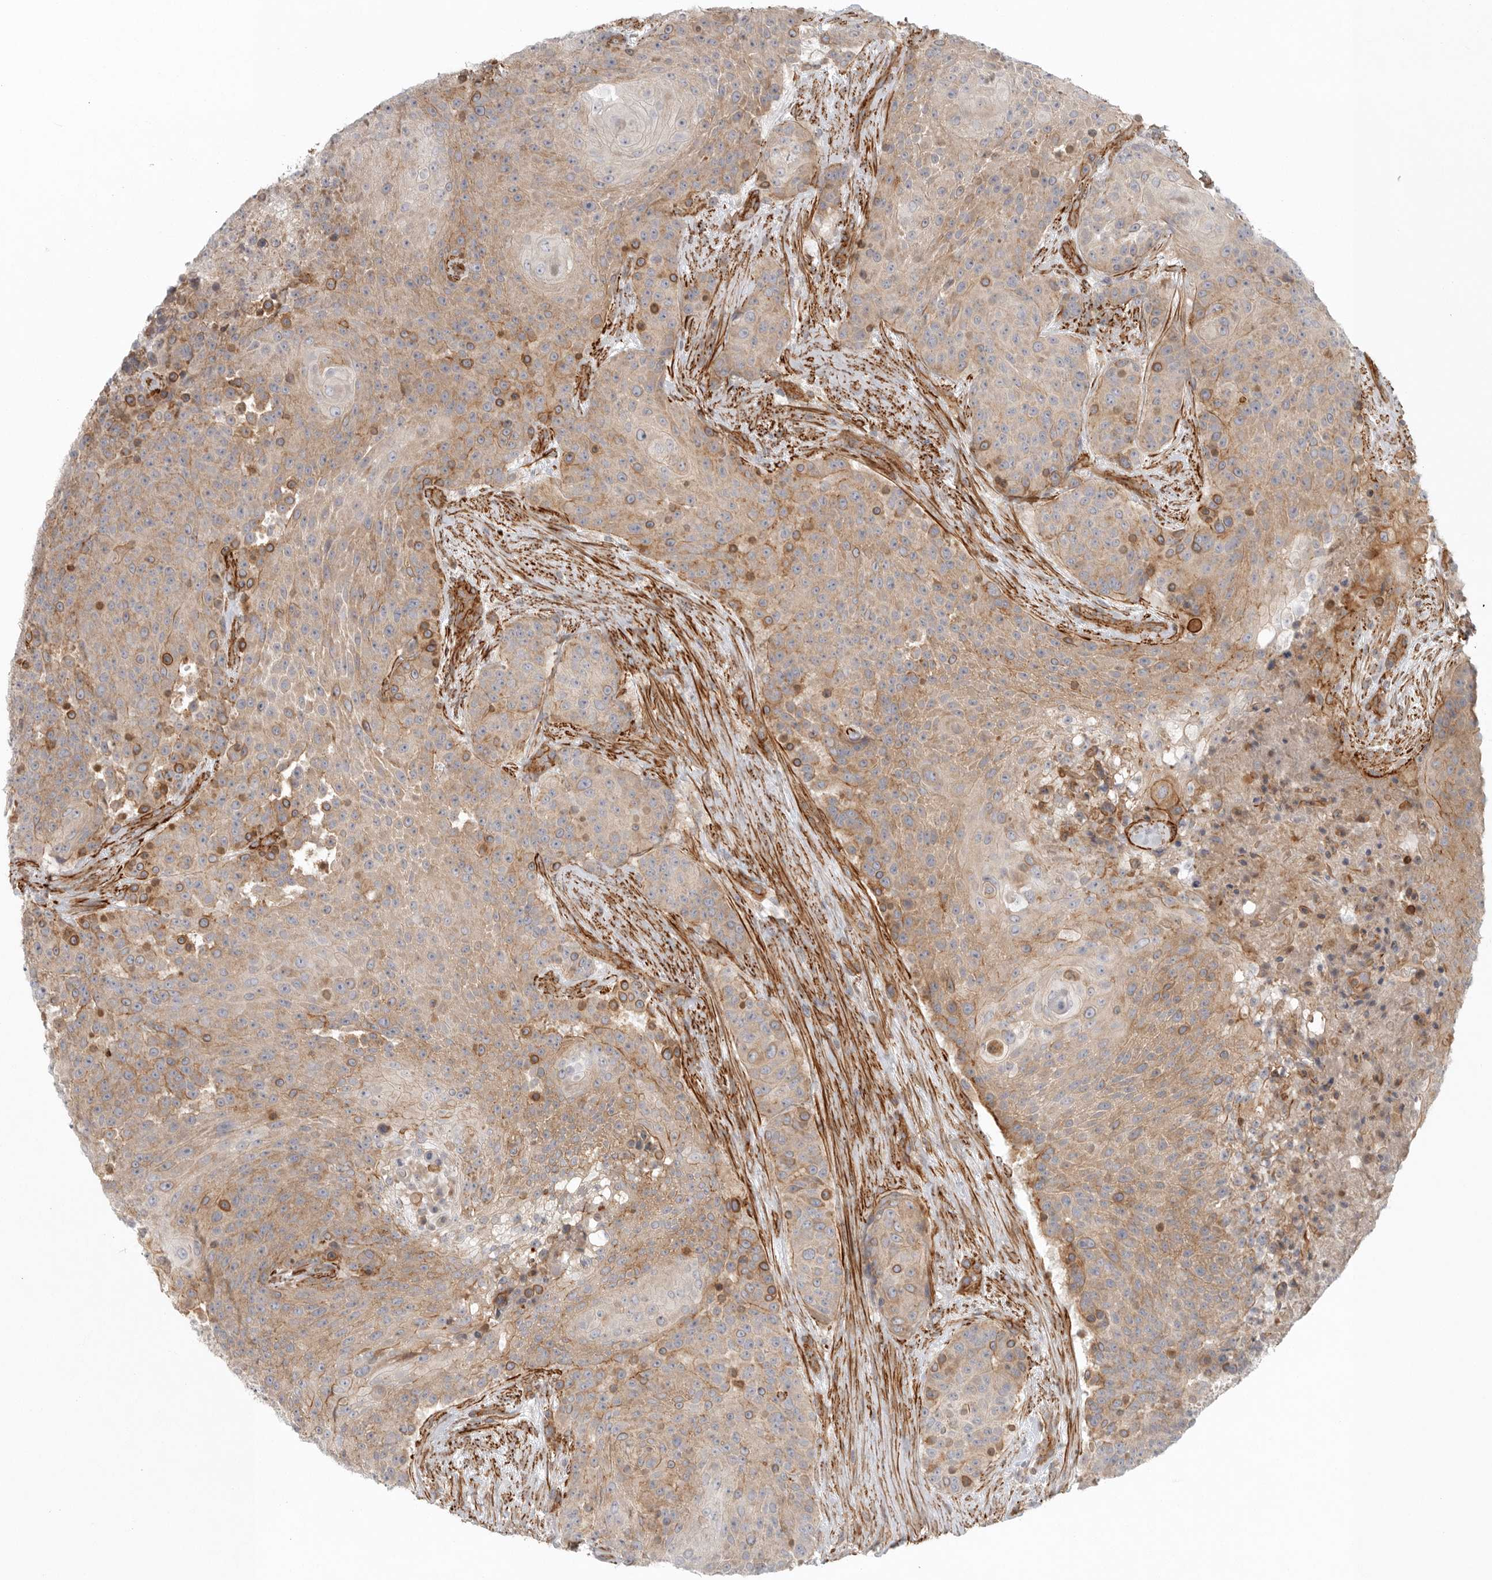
{"staining": {"intensity": "moderate", "quantity": ">75%", "location": "cytoplasmic/membranous"}, "tissue": "urothelial cancer", "cell_type": "Tumor cells", "image_type": "cancer", "snomed": [{"axis": "morphology", "description": "Urothelial carcinoma, High grade"}, {"axis": "topography", "description": "Urinary bladder"}], "caption": "Protein staining by immunohistochemistry reveals moderate cytoplasmic/membranous positivity in about >75% of tumor cells in high-grade urothelial carcinoma. (DAB IHC with brightfield microscopy, high magnification).", "gene": "LONRF1", "patient": {"sex": "female", "age": 63}}